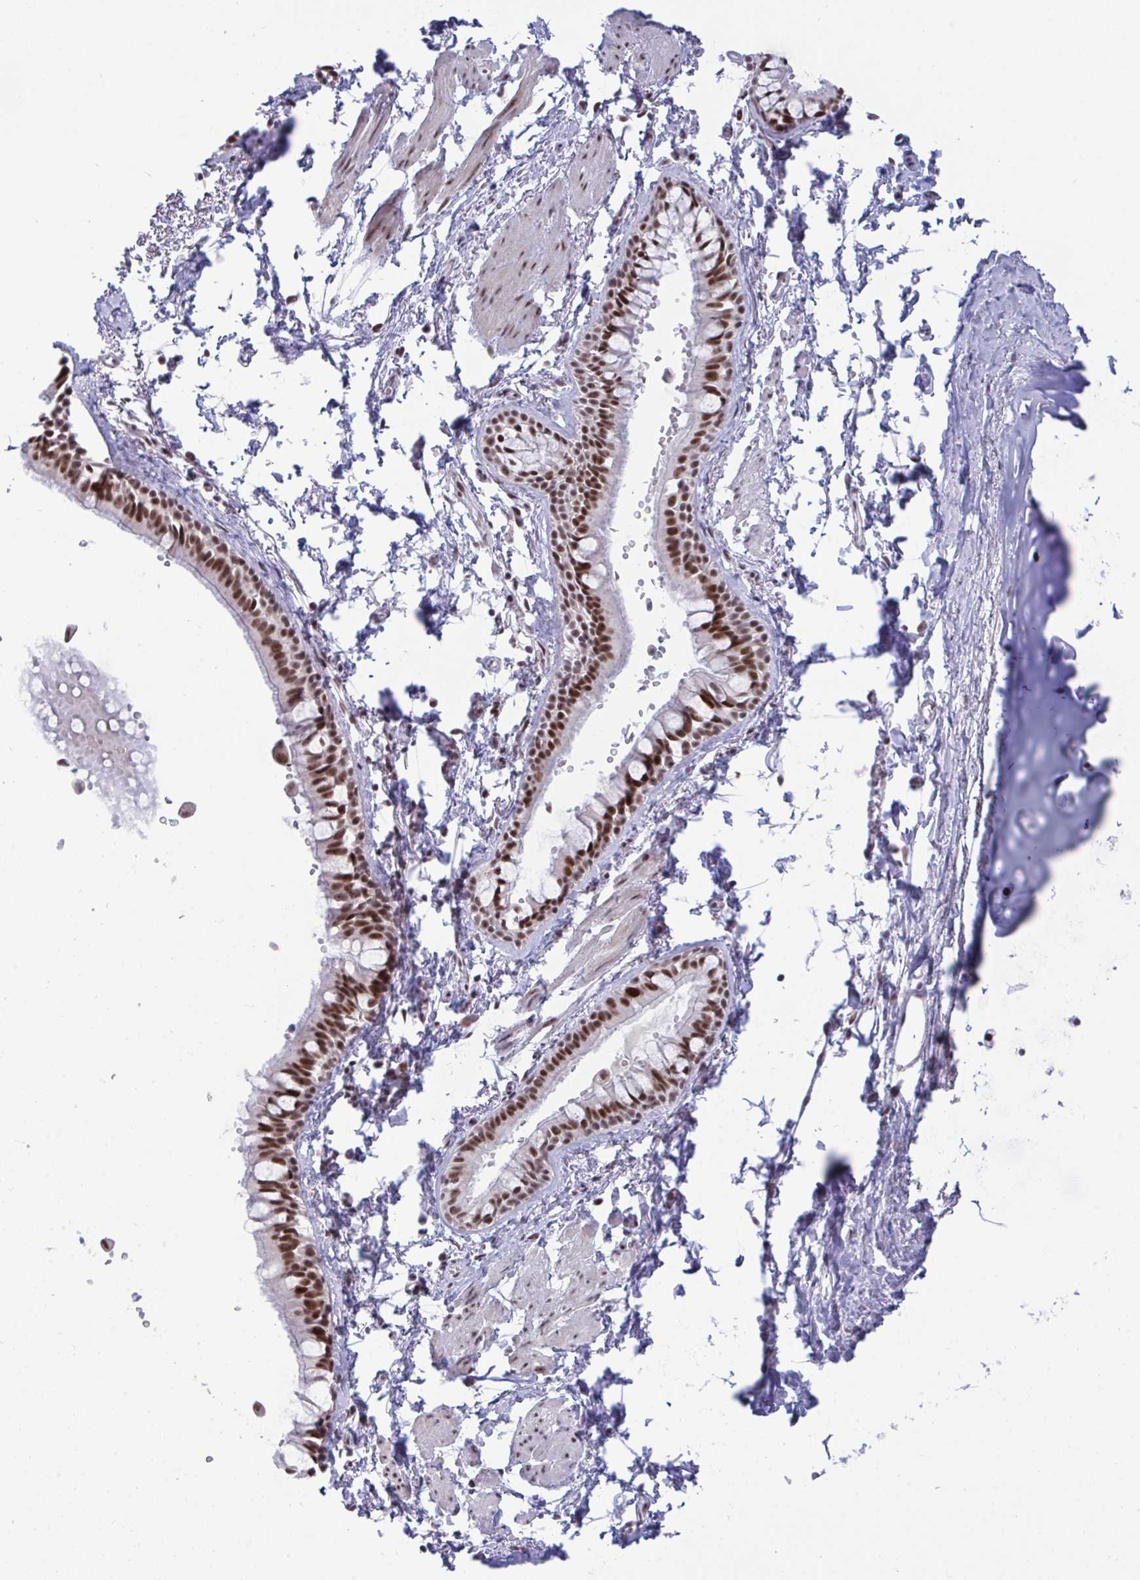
{"staining": {"intensity": "strong", "quantity": ">75%", "location": "nuclear"}, "tissue": "bronchus", "cell_type": "Respiratory epithelial cells", "image_type": "normal", "snomed": [{"axis": "morphology", "description": "Normal tissue, NOS"}, {"axis": "topography", "description": "Cartilage tissue"}, {"axis": "topography", "description": "Bronchus"}, {"axis": "topography", "description": "Peripheral nerve tissue"}], "caption": "Immunohistochemistry (IHC) staining of normal bronchus, which shows high levels of strong nuclear positivity in approximately >75% of respiratory epithelial cells indicating strong nuclear protein staining. The staining was performed using DAB (brown) for protein detection and nuclei were counterstained in hematoxylin (blue).", "gene": "WBP11", "patient": {"sex": "female", "age": 59}}